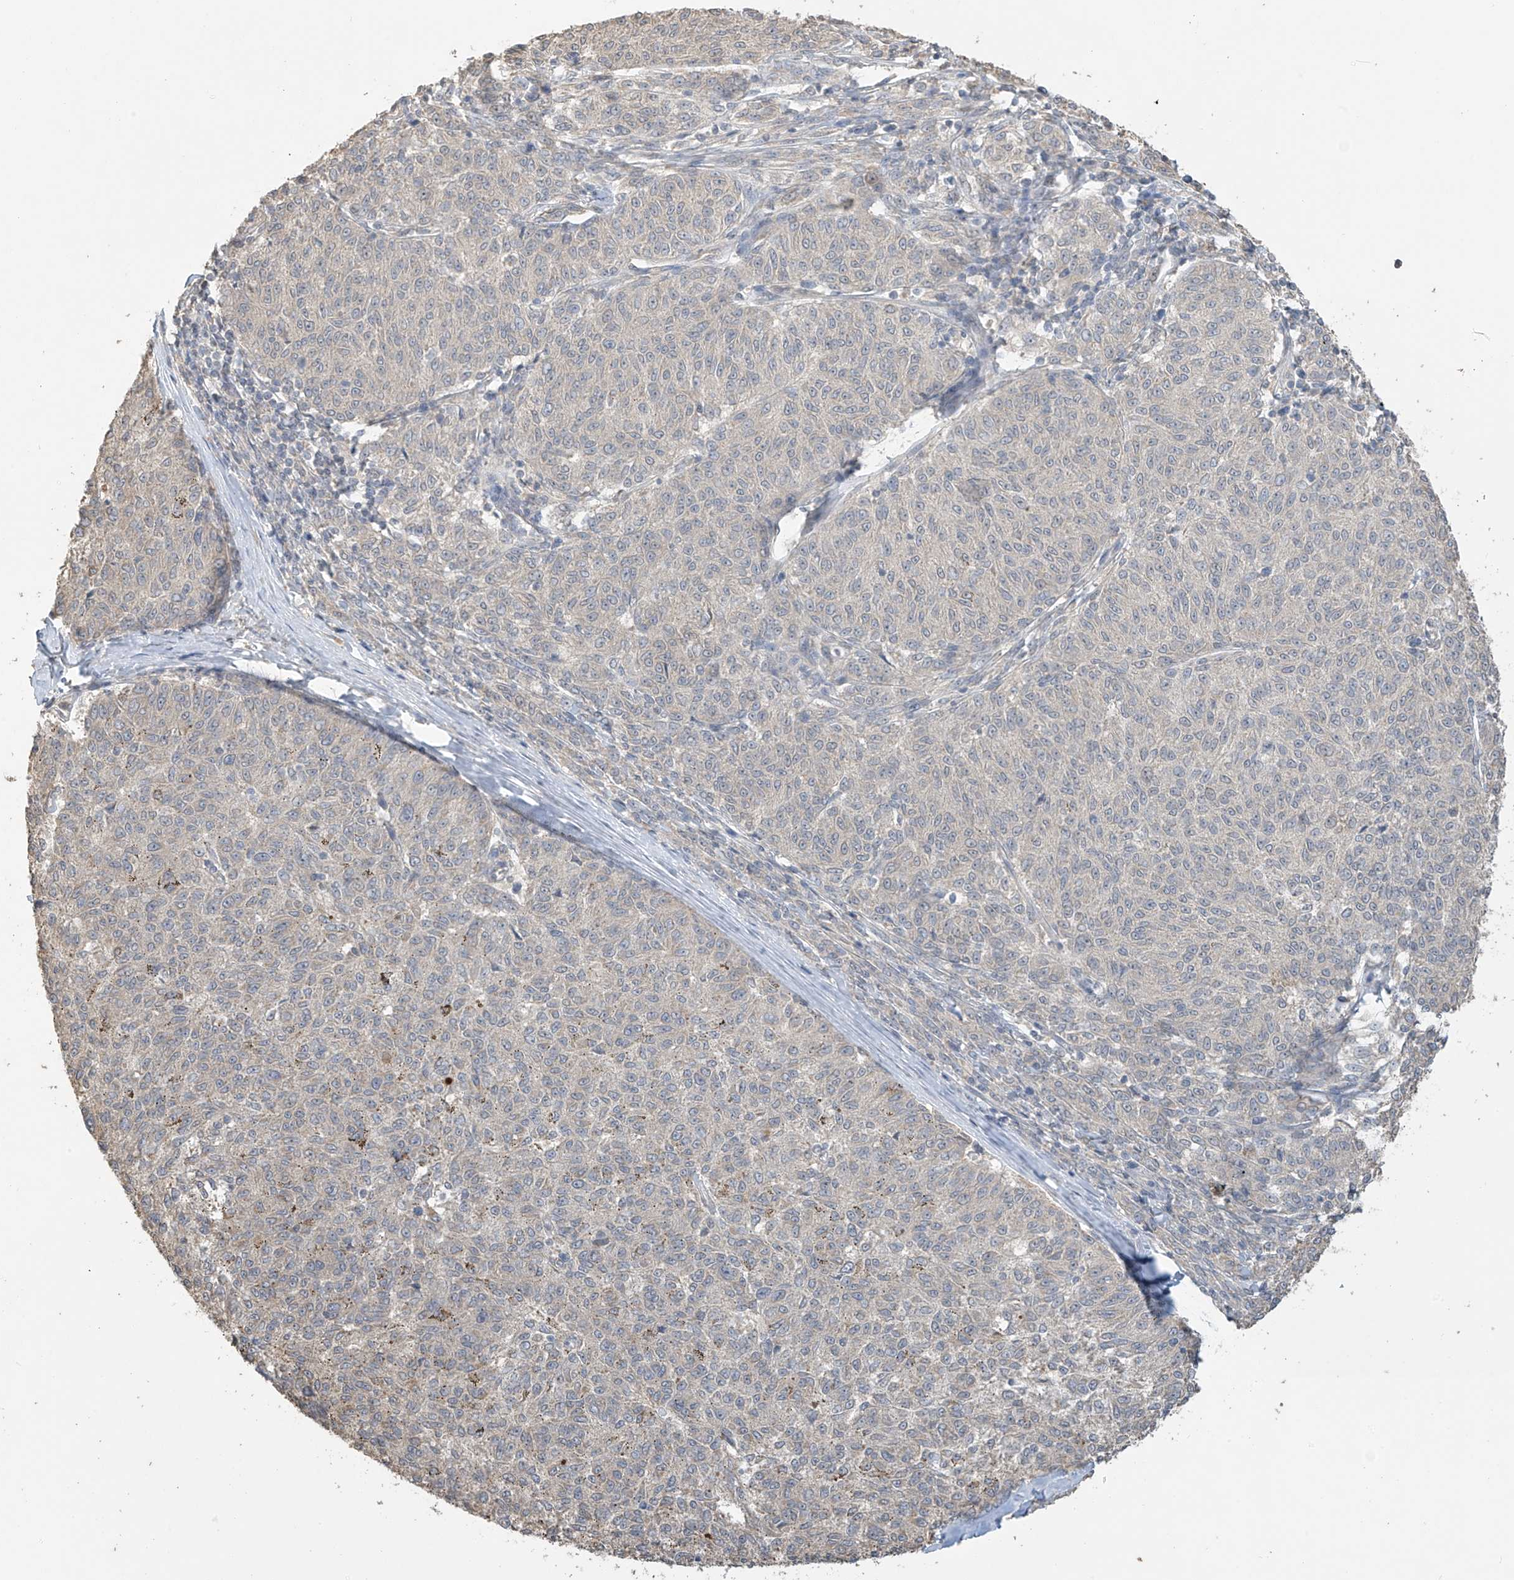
{"staining": {"intensity": "negative", "quantity": "none", "location": "none"}, "tissue": "melanoma", "cell_type": "Tumor cells", "image_type": "cancer", "snomed": [{"axis": "morphology", "description": "Malignant melanoma, NOS"}, {"axis": "topography", "description": "Skin"}], "caption": "Protein analysis of malignant melanoma demonstrates no significant staining in tumor cells.", "gene": "SLFN14", "patient": {"sex": "female", "age": 72}}